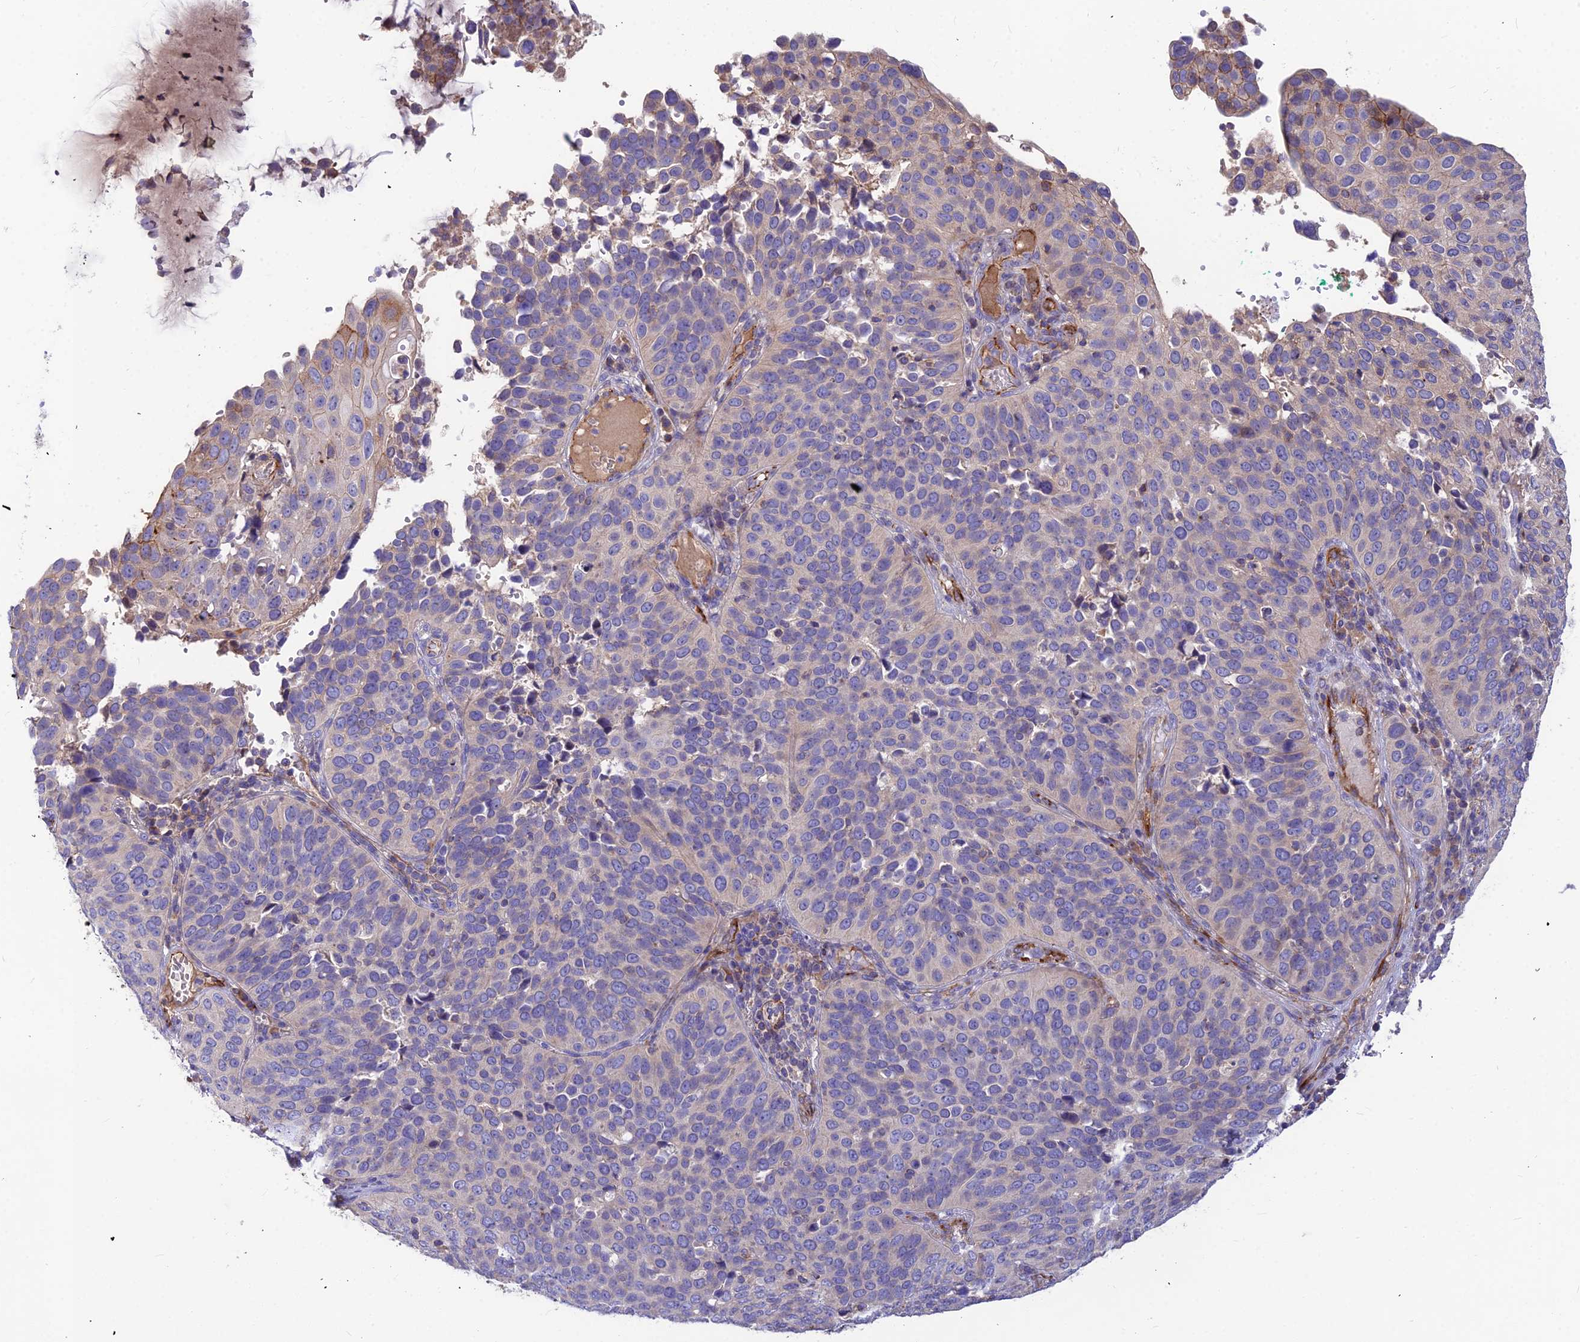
{"staining": {"intensity": "negative", "quantity": "none", "location": "none"}, "tissue": "cervical cancer", "cell_type": "Tumor cells", "image_type": "cancer", "snomed": [{"axis": "morphology", "description": "Squamous cell carcinoma, NOS"}, {"axis": "topography", "description": "Cervix"}], "caption": "Micrograph shows no significant protein expression in tumor cells of cervical cancer (squamous cell carcinoma).", "gene": "ASPHD1", "patient": {"sex": "female", "age": 36}}